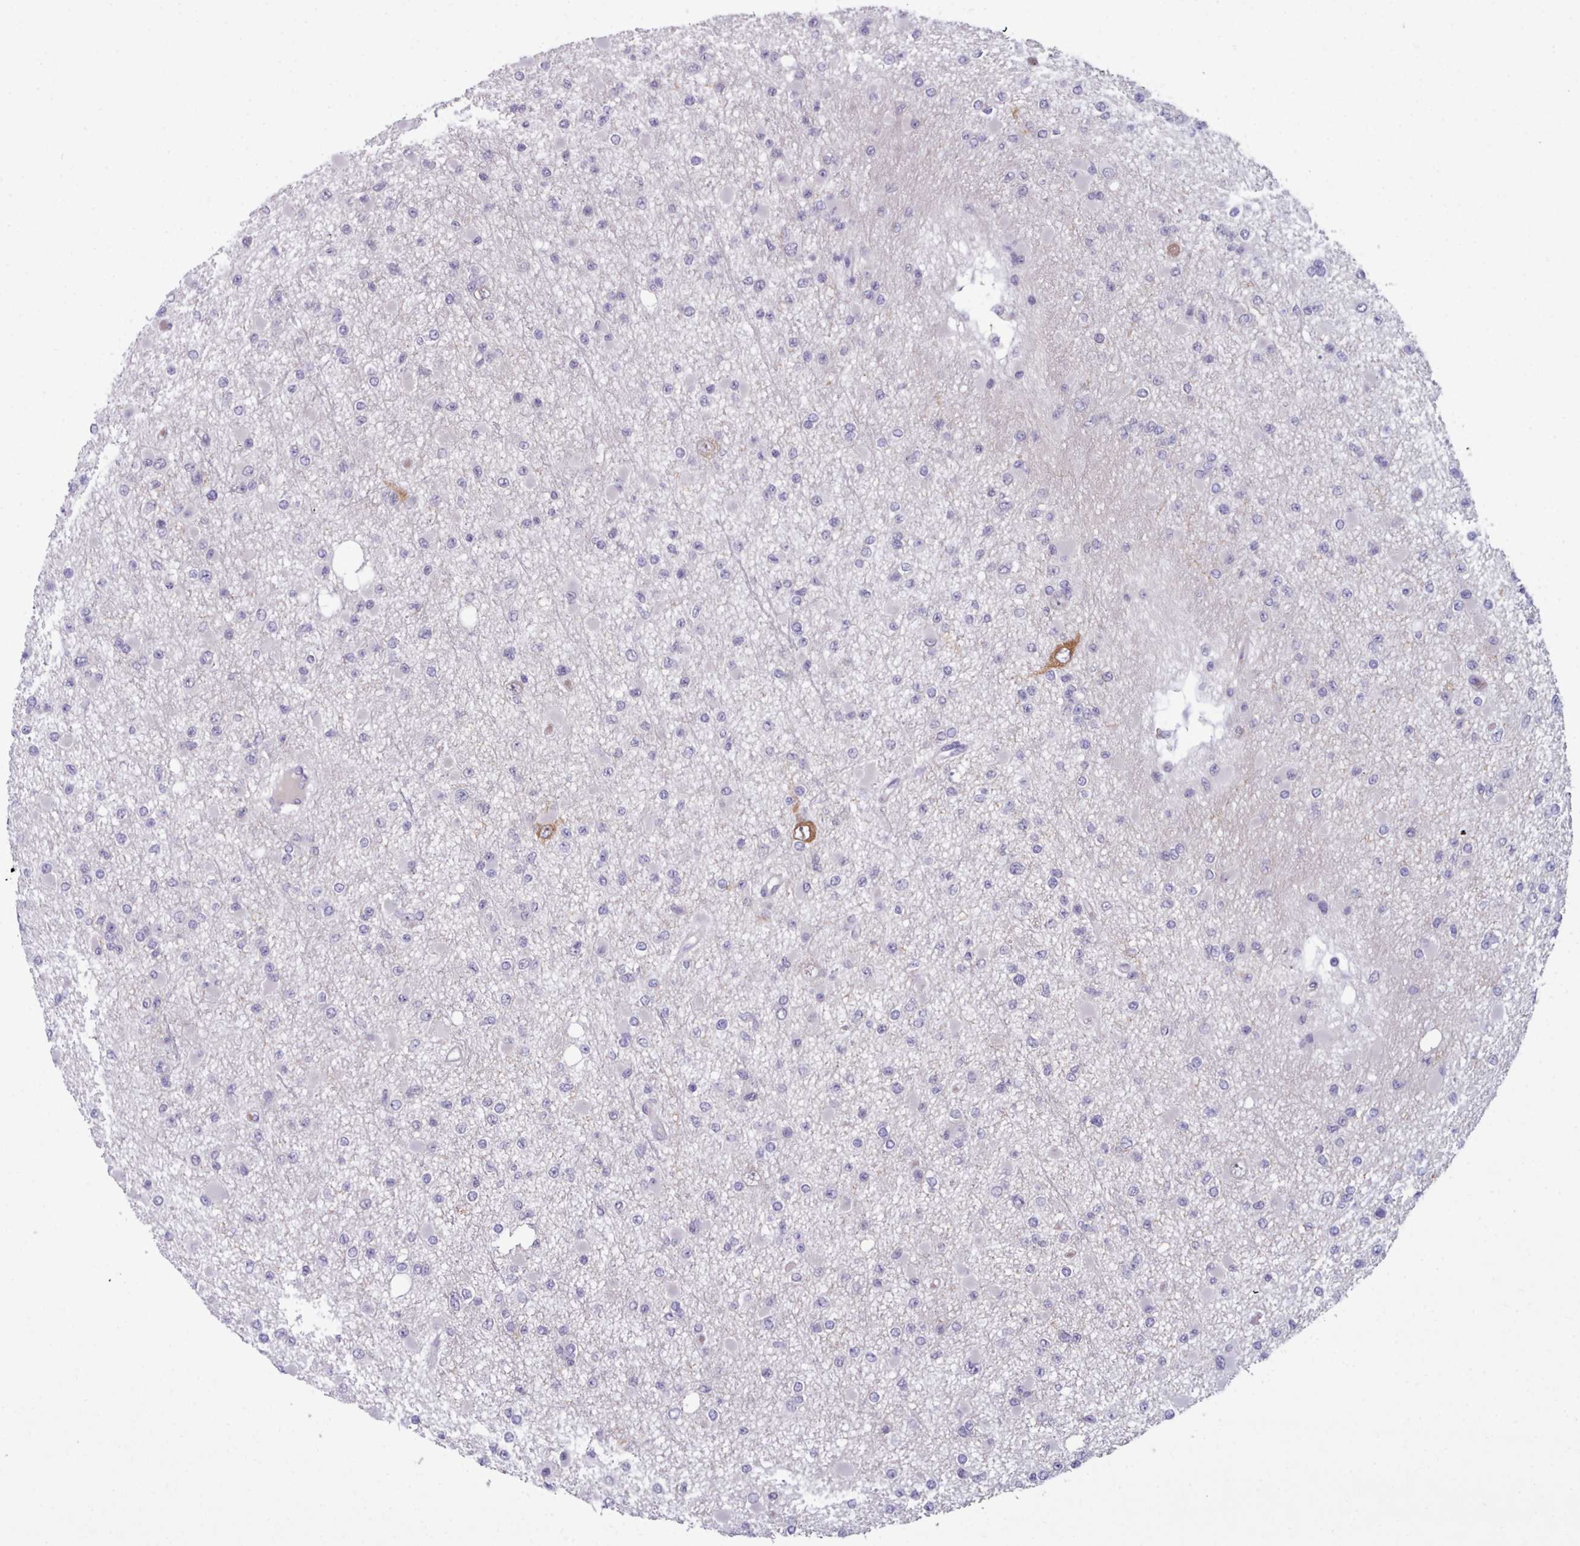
{"staining": {"intensity": "negative", "quantity": "none", "location": "none"}, "tissue": "glioma", "cell_type": "Tumor cells", "image_type": "cancer", "snomed": [{"axis": "morphology", "description": "Glioma, malignant, Low grade"}, {"axis": "topography", "description": "Brain"}], "caption": "A high-resolution photomicrograph shows immunohistochemistry staining of malignant glioma (low-grade), which displays no significant staining in tumor cells.", "gene": "KCTD16", "patient": {"sex": "female", "age": 22}}